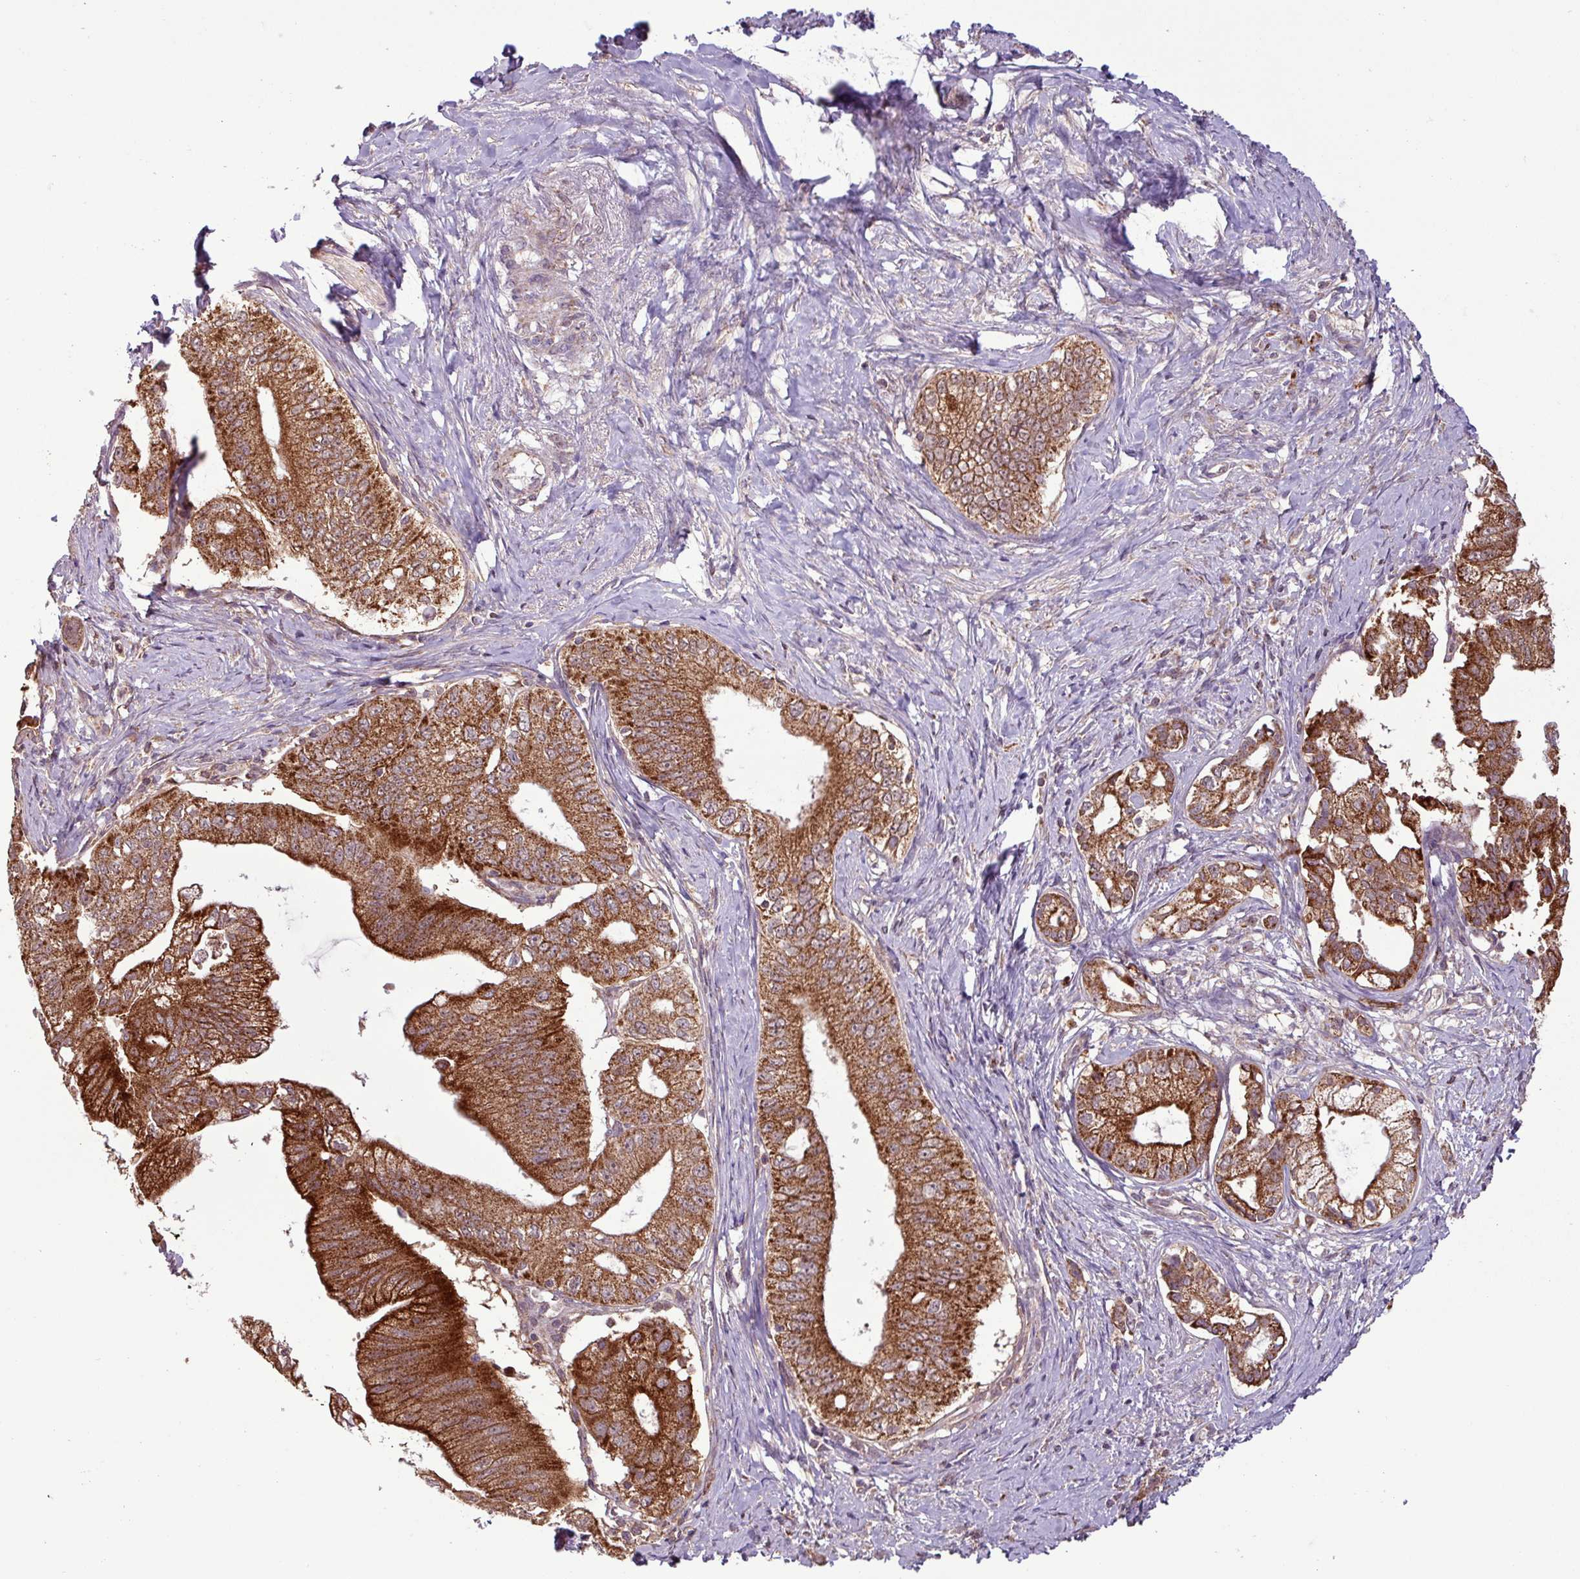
{"staining": {"intensity": "strong", "quantity": ">75%", "location": "cytoplasmic/membranous"}, "tissue": "pancreatic cancer", "cell_type": "Tumor cells", "image_type": "cancer", "snomed": [{"axis": "morphology", "description": "Adenocarcinoma, NOS"}, {"axis": "topography", "description": "Pancreas"}], "caption": "Tumor cells show high levels of strong cytoplasmic/membranous expression in about >75% of cells in pancreatic cancer (adenocarcinoma).", "gene": "MCTP2", "patient": {"sex": "male", "age": 70}}